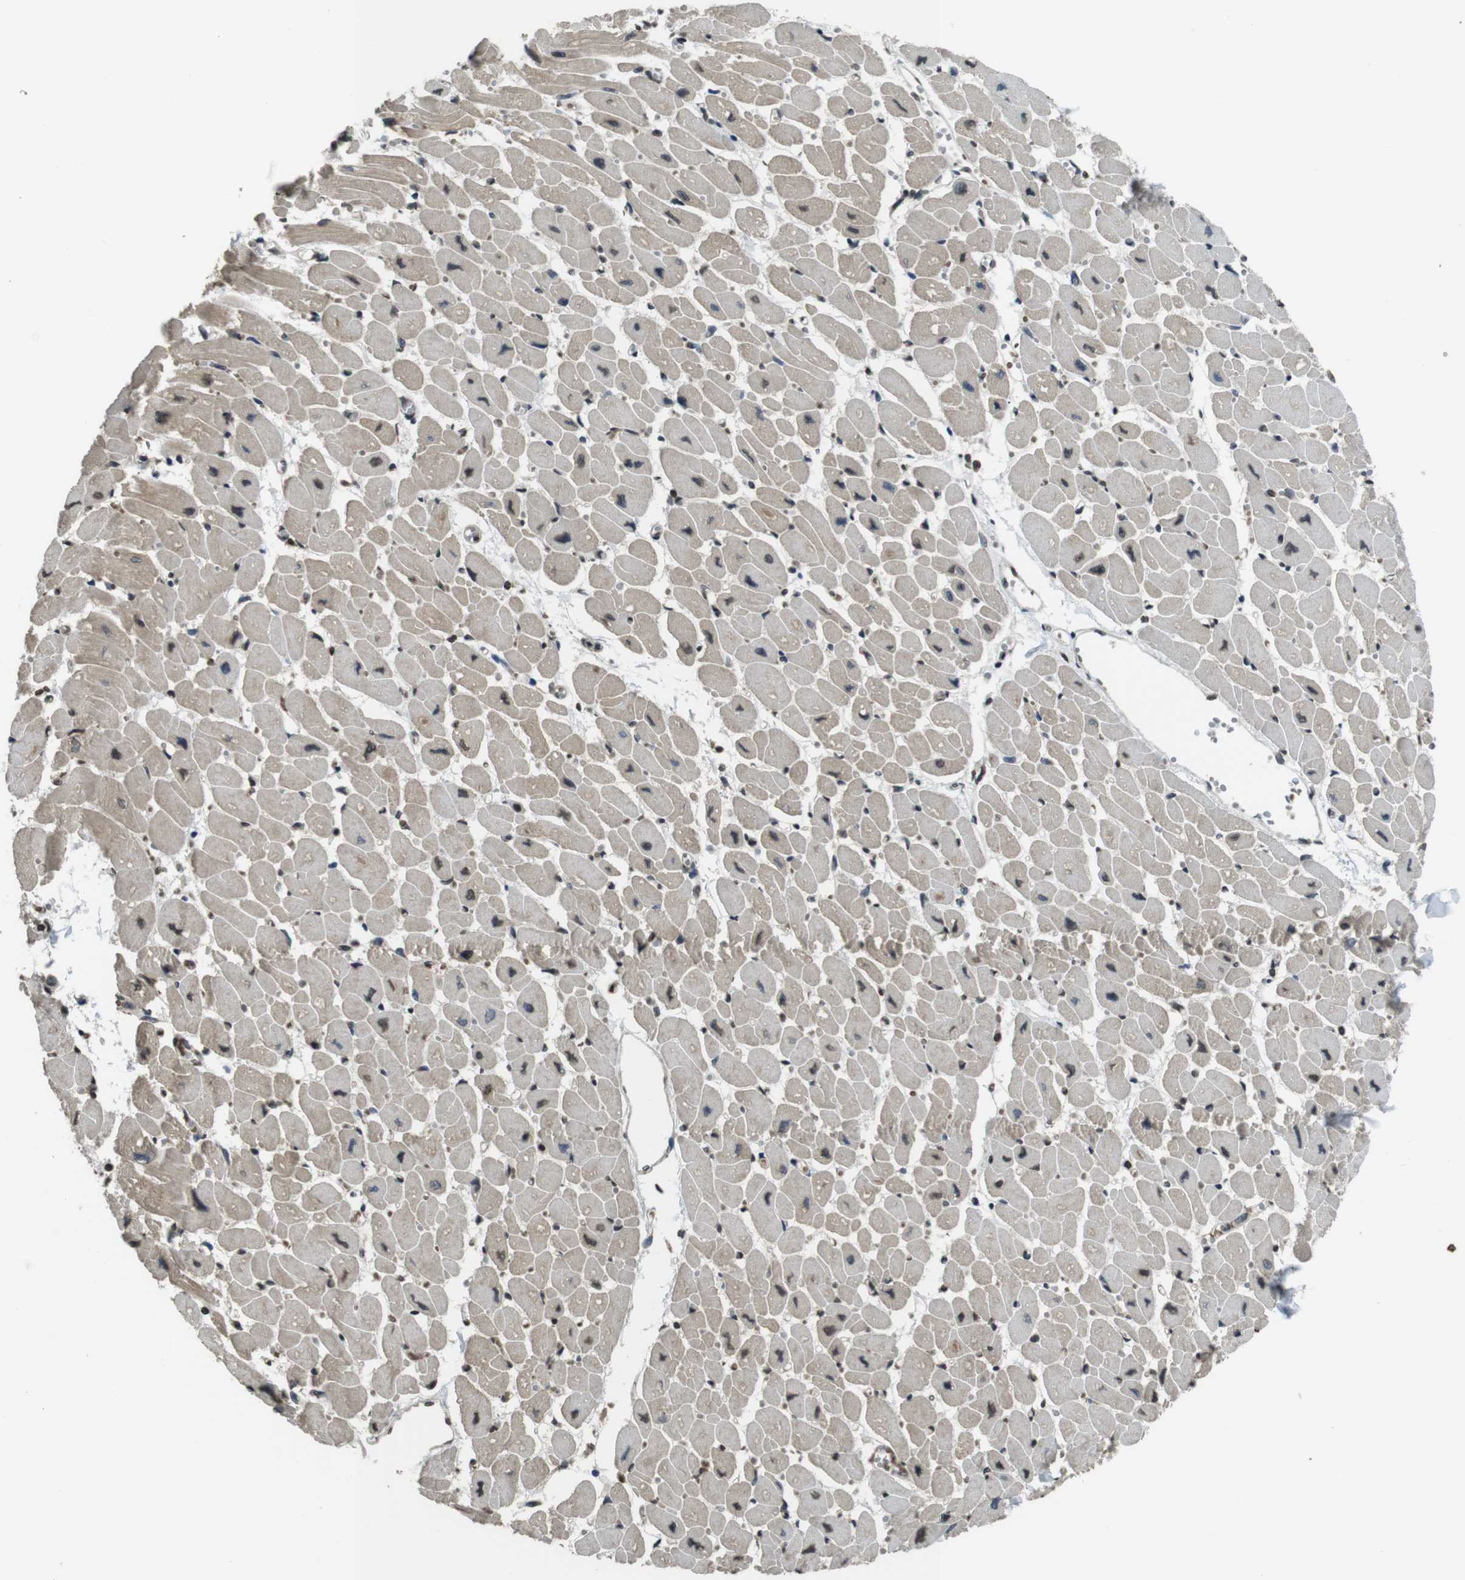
{"staining": {"intensity": "moderate", "quantity": "25%-75%", "location": "cytoplasmic/membranous"}, "tissue": "heart muscle", "cell_type": "Cardiomyocytes", "image_type": "normal", "snomed": [{"axis": "morphology", "description": "Normal tissue, NOS"}, {"axis": "topography", "description": "Heart"}], "caption": "Immunohistochemistry (IHC) micrograph of unremarkable heart muscle stained for a protein (brown), which shows medium levels of moderate cytoplasmic/membranous staining in approximately 25%-75% of cardiomyocytes.", "gene": "MAF", "patient": {"sex": "female", "age": 54}}